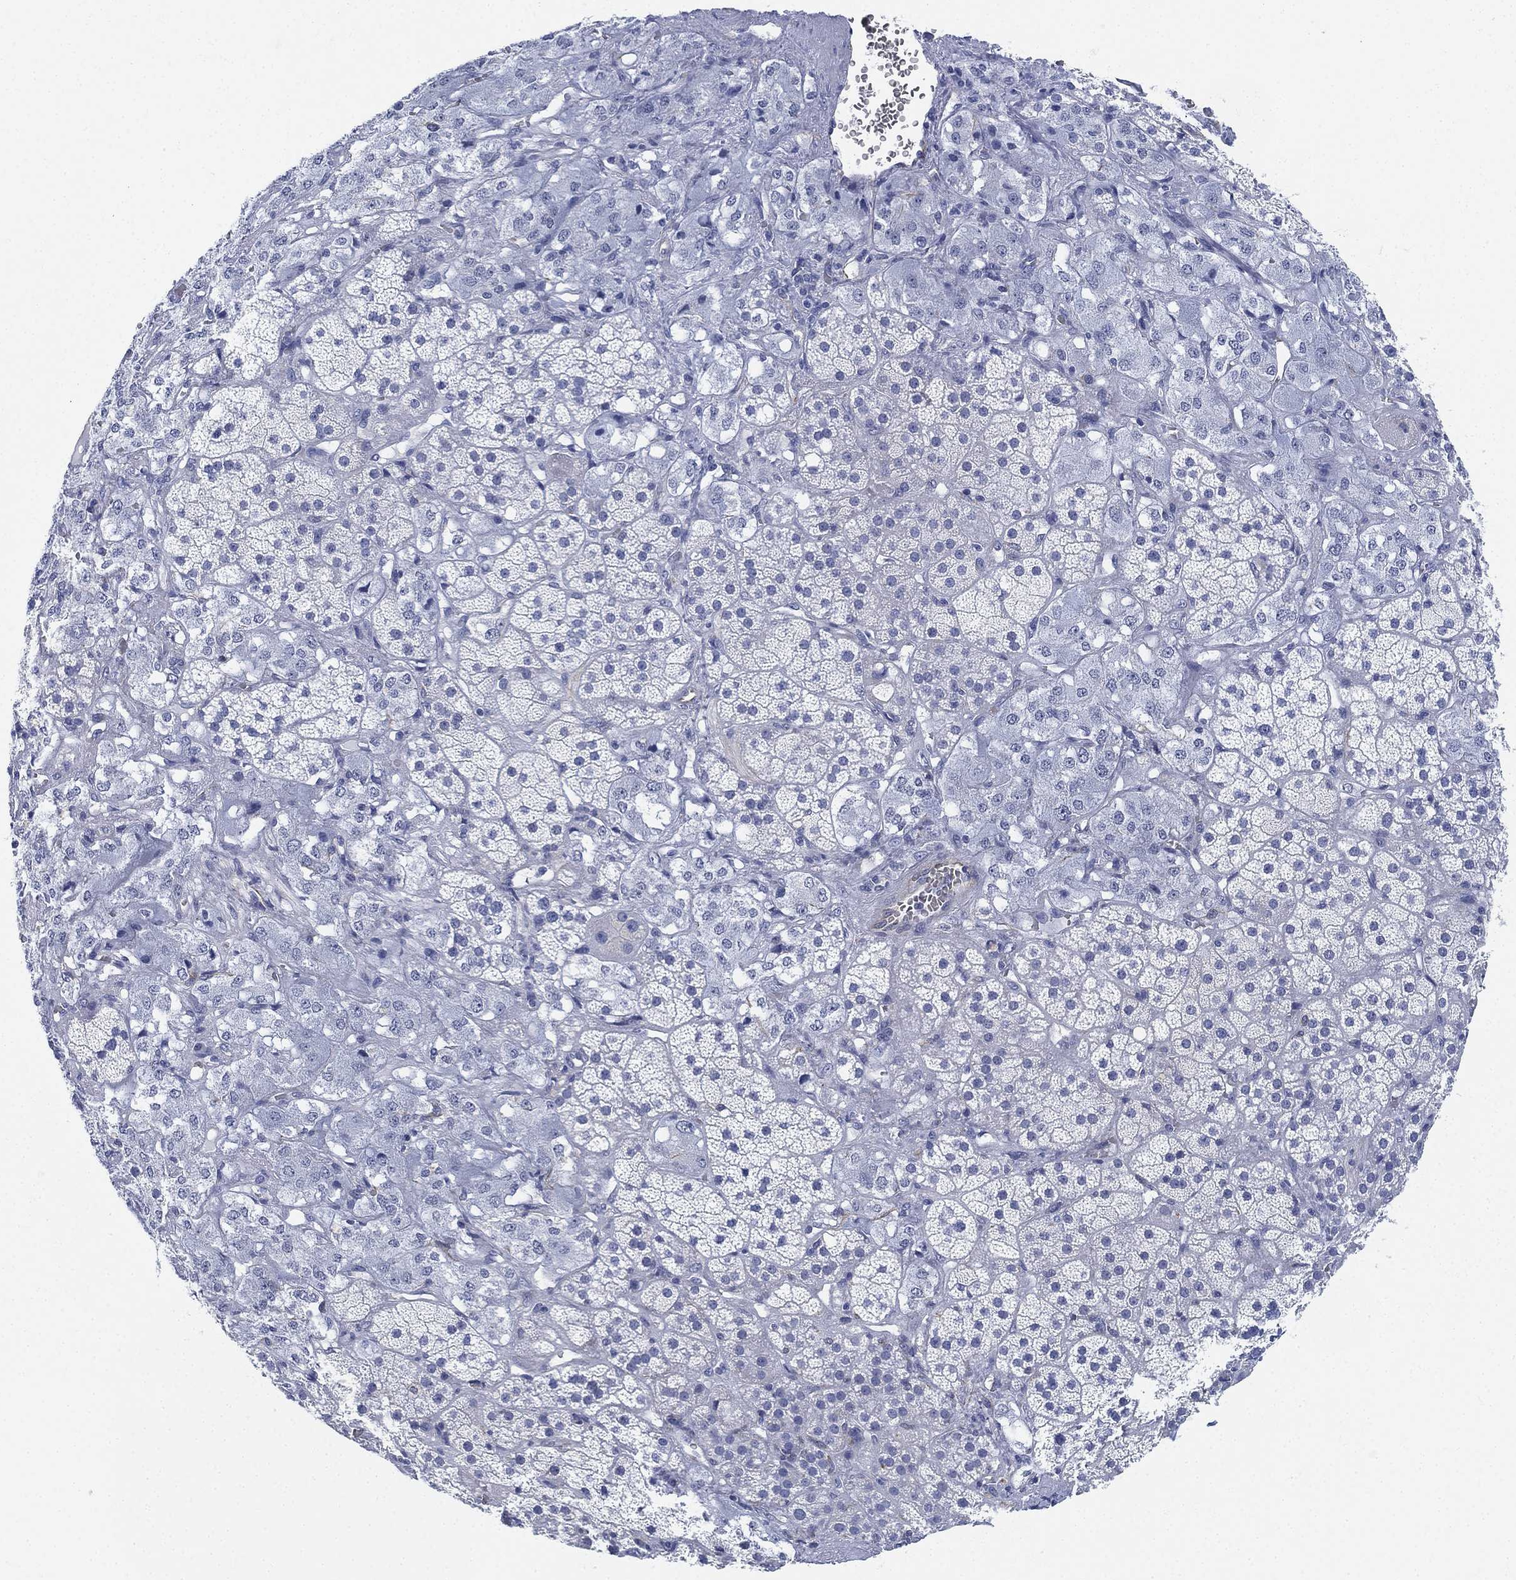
{"staining": {"intensity": "negative", "quantity": "none", "location": "none"}, "tissue": "adrenal gland", "cell_type": "Glandular cells", "image_type": "normal", "snomed": [{"axis": "morphology", "description": "Normal tissue, NOS"}, {"axis": "topography", "description": "Adrenal gland"}], "caption": "DAB immunohistochemical staining of unremarkable human adrenal gland shows no significant expression in glandular cells. (DAB immunohistochemistry (IHC) with hematoxylin counter stain).", "gene": "PSKH2", "patient": {"sex": "male", "age": 57}}